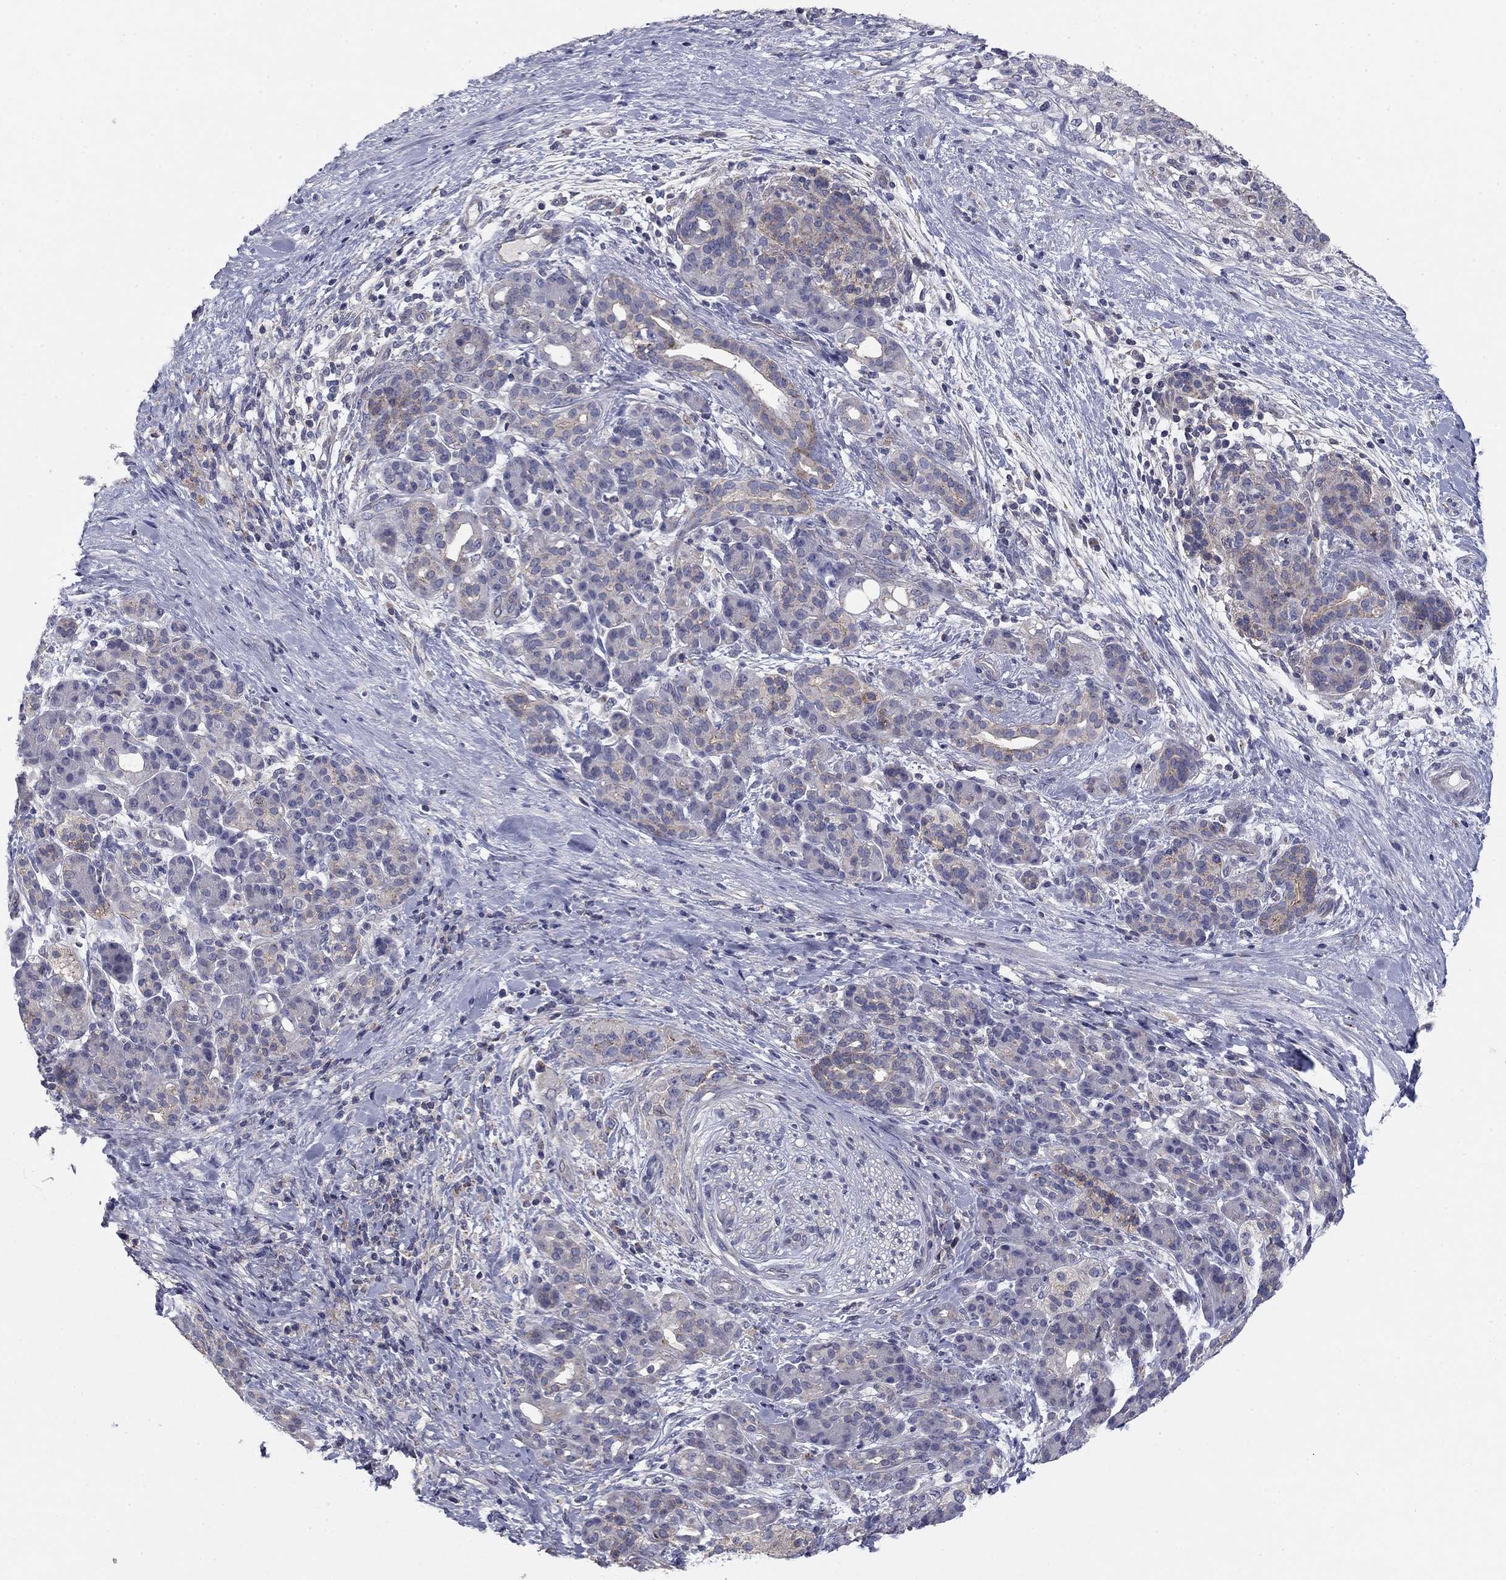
{"staining": {"intensity": "weak", "quantity": "<25%", "location": "cytoplasmic/membranous"}, "tissue": "pancreatic cancer", "cell_type": "Tumor cells", "image_type": "cancer", "snomed": [{"axis": "morphology", "description": "Adenocarcinoma, NOS"}, {"axis": "topography", "description": "Pancreas"}], "caption": "An IHC micrograph of pancreatic cancer (adenocarcinoma) is shown. There is no staining in tumor cells of pancreatic cancer (adenocarcinoma).", "gene": "SEPTIN3", "patient": {"sex": "male", "age": 44}}